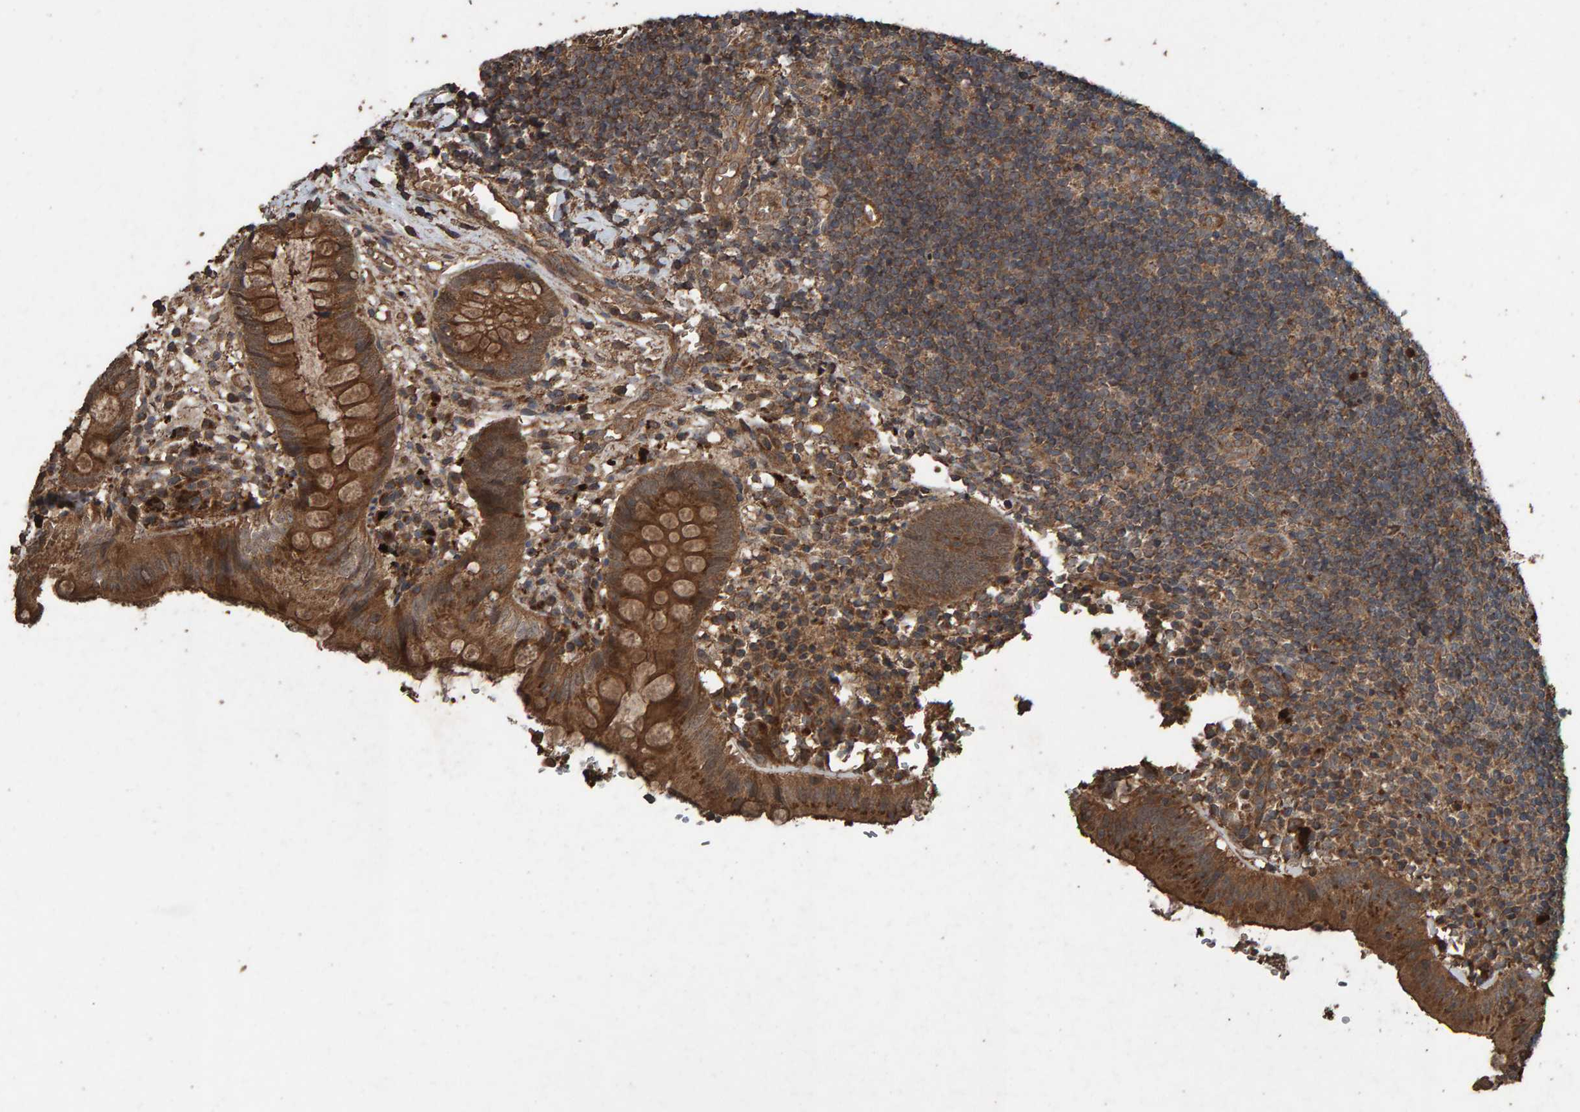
{"staining": {"intensity": "moderate", "quantity": ">75%", "location": "cytoplasmic/membranous"}, "tissue": "appendix", "cell_type": "Glandular cells", "image_type": "normal", "snomed": [{"axis": "morphology", "description": "Normal tissue, NOS"}, {"axis": "topography", "description": "Appendix"}], "caption": "A medium amount of moderate cytoplasmic/membranous expression is seen in approximately >75% of glandular cells in normal appendix. (DAB = brown stain, brightfield microscopy at high magnification).", "gene": "DUS1L", "patient": {"sex": "male", "age": 8}}